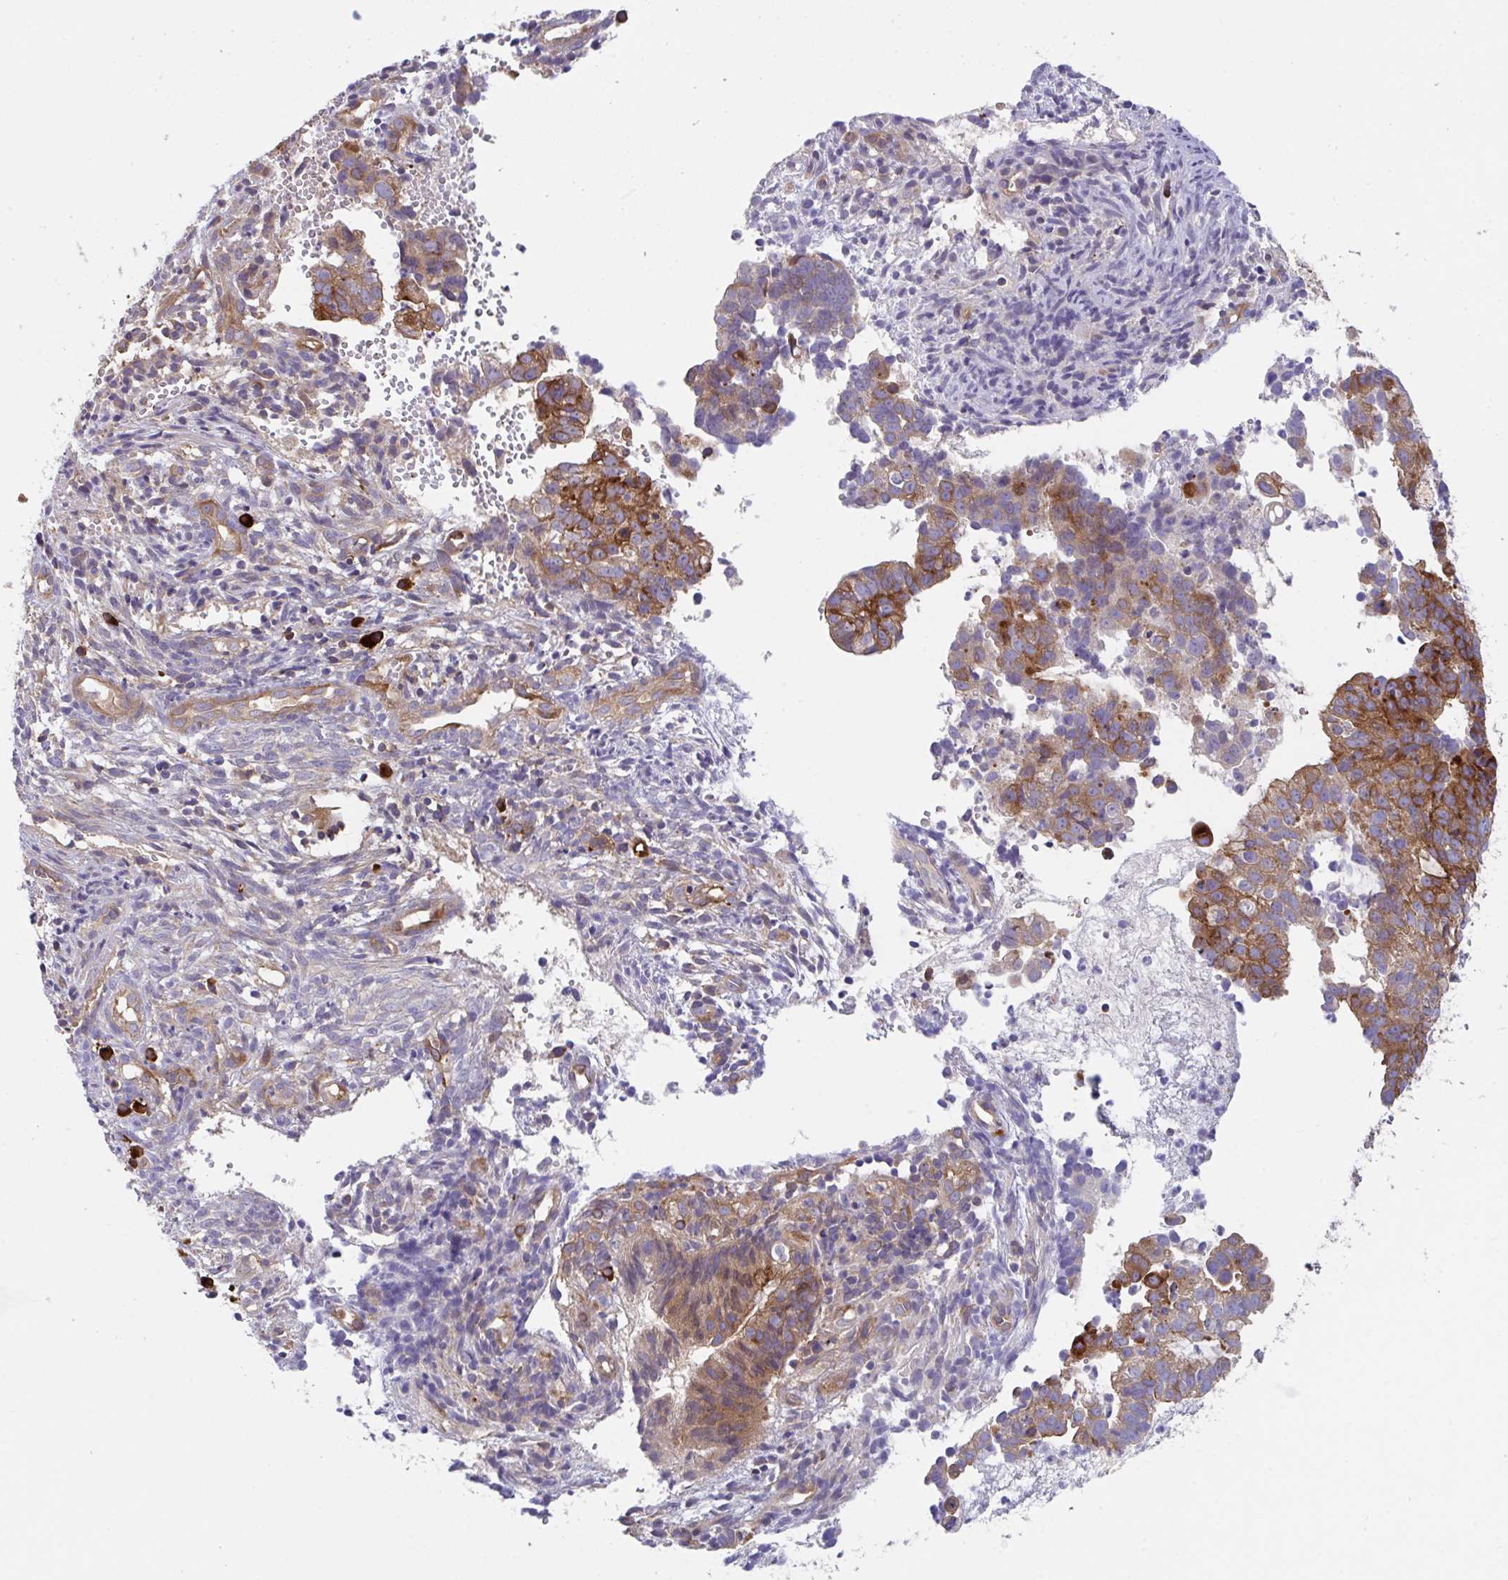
{"staining": {"intensity": "moderate", "quantity": ">75%", "location": "cytoplasmic/membranous"}, "tissue": "endometrial cancer", "cell_type": "Tumor cells", "image_type": "cancer", "snomed": [{"axis": "morphology", "description": "Adenocarcinoma, NOS"}, {"axis": "topography", "description": "Endometrium"}], "caption": "Immunohistochemical staining of human endometrial adenocarcinoma exhibits medium levels of moderate cytoplasmic/membranous protein expression in about >75% of tumor cells. Using DAB (3,3'-diaminobenzidine) (brown) and hematoxylin (blue) stains, captured at high magnification using brightfield microscopy.", "gene": "YARS2", "patient": {"sex": "female", "age": 76}}